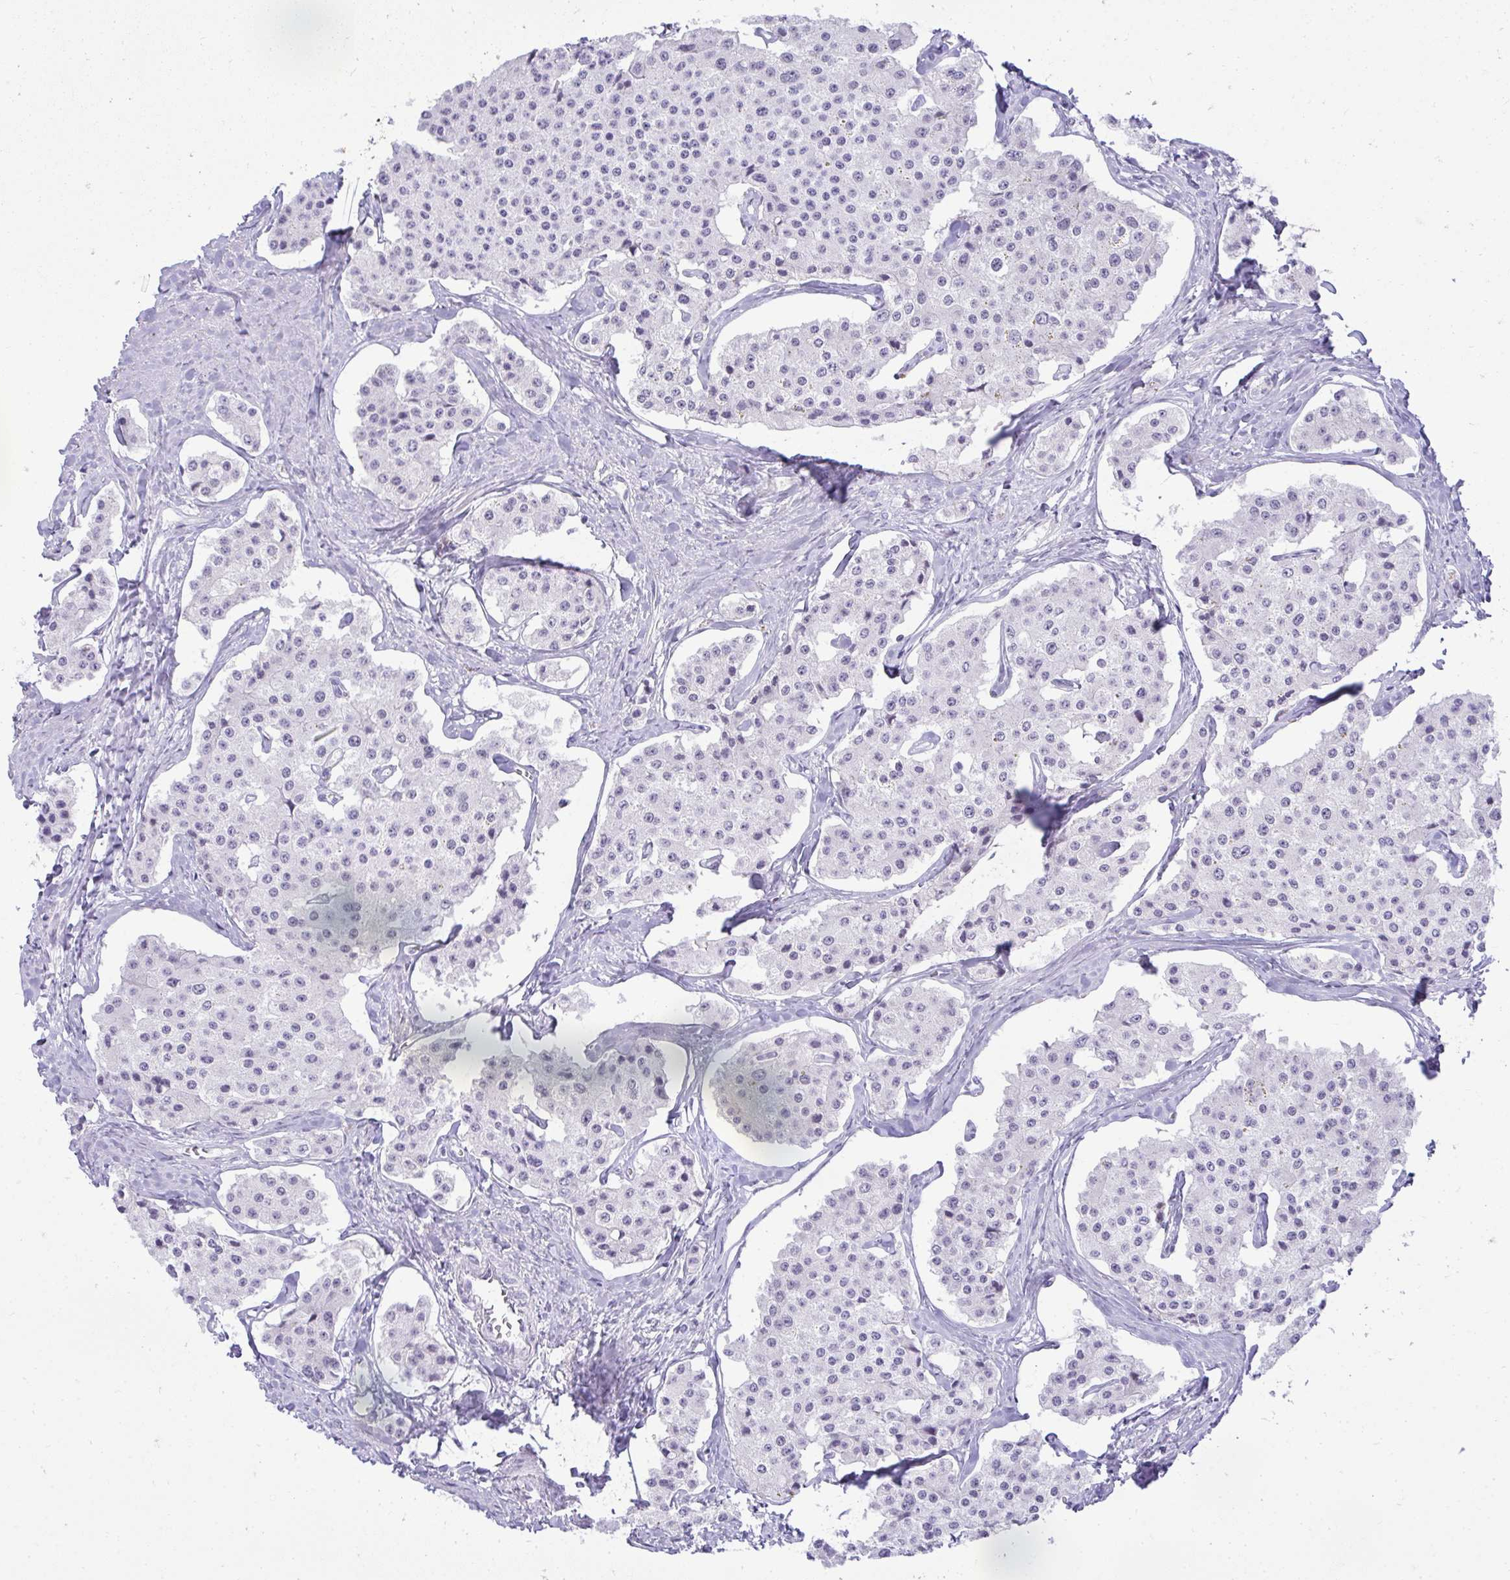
{"staining": {"intensity": "negative", "quantity": "none", "location": "none"}, "tissue": "carcinoid", "cell_type": "Tumor cells", "image_type": "cancer", "snomed": [{"axis": "morphology", "description": "Carcinoid, malignant, NOS"}, {"axis": "topography", "description": "Small intestine"}], "caption": "A high-resolution micrograph shows IHC staining of carcinoid (malignant), which demonstrates no significant expression in tumor cells. (DAB IHC visualized using brightfield microscopy, high magnification).", "gene": "PLA2G1B", "patient": {"sex": "female", "age": 65}}